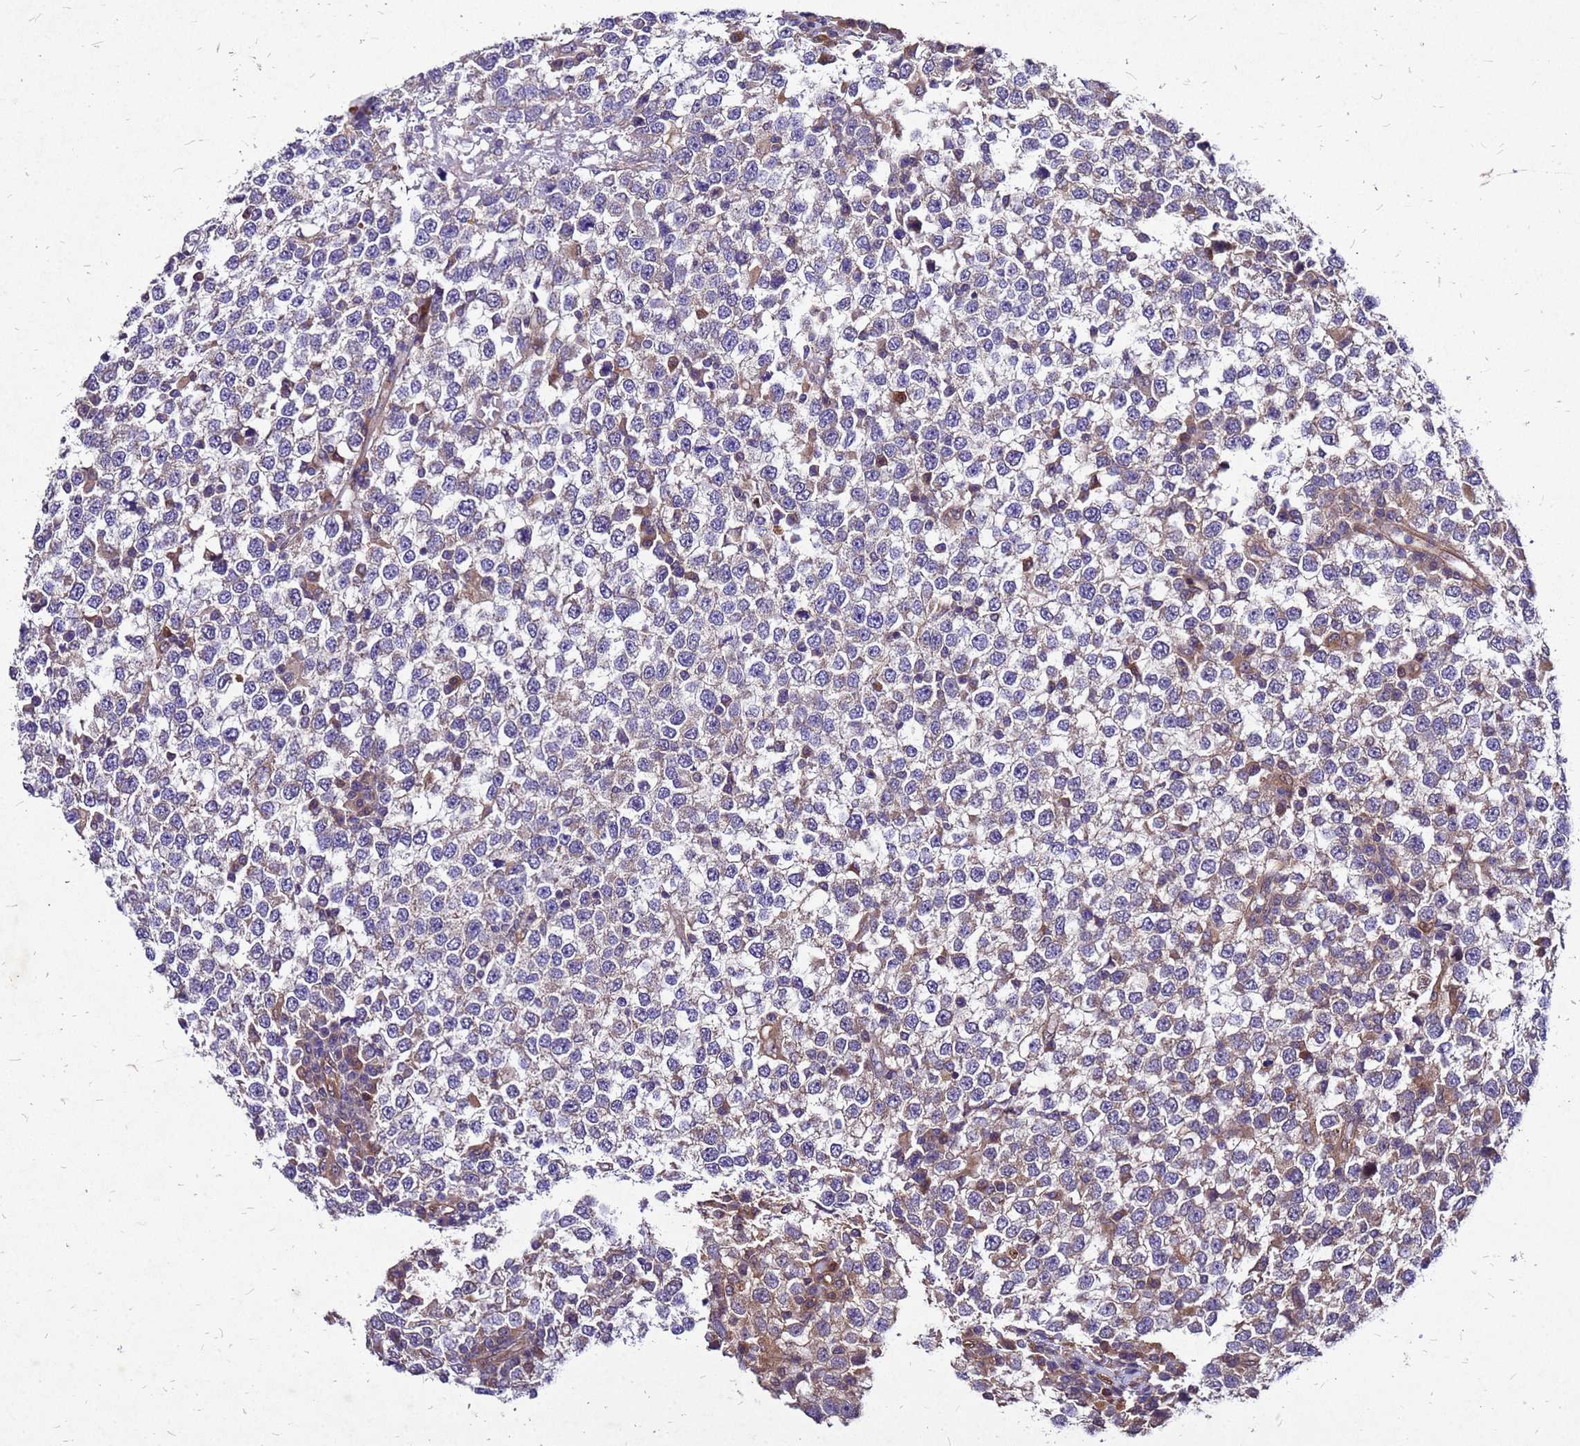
{"staining": {"intensity": "negative", "quantity": "none", "location": "none"}, "tissue": "testis cancer", "cell_type": "Tumor cells", "image_type": "cancer", "snomed": [{"axis": "morphology", "description": "Seminoma, NOS"}, {"axis": "topography", "description": "Testis"}], "caption": "The photomicrograph demonstrates no significant expression in tumor cells of seminoma (testis).", "gene": "DUSP23", "patient": {"sex": "male", "age": 65}}